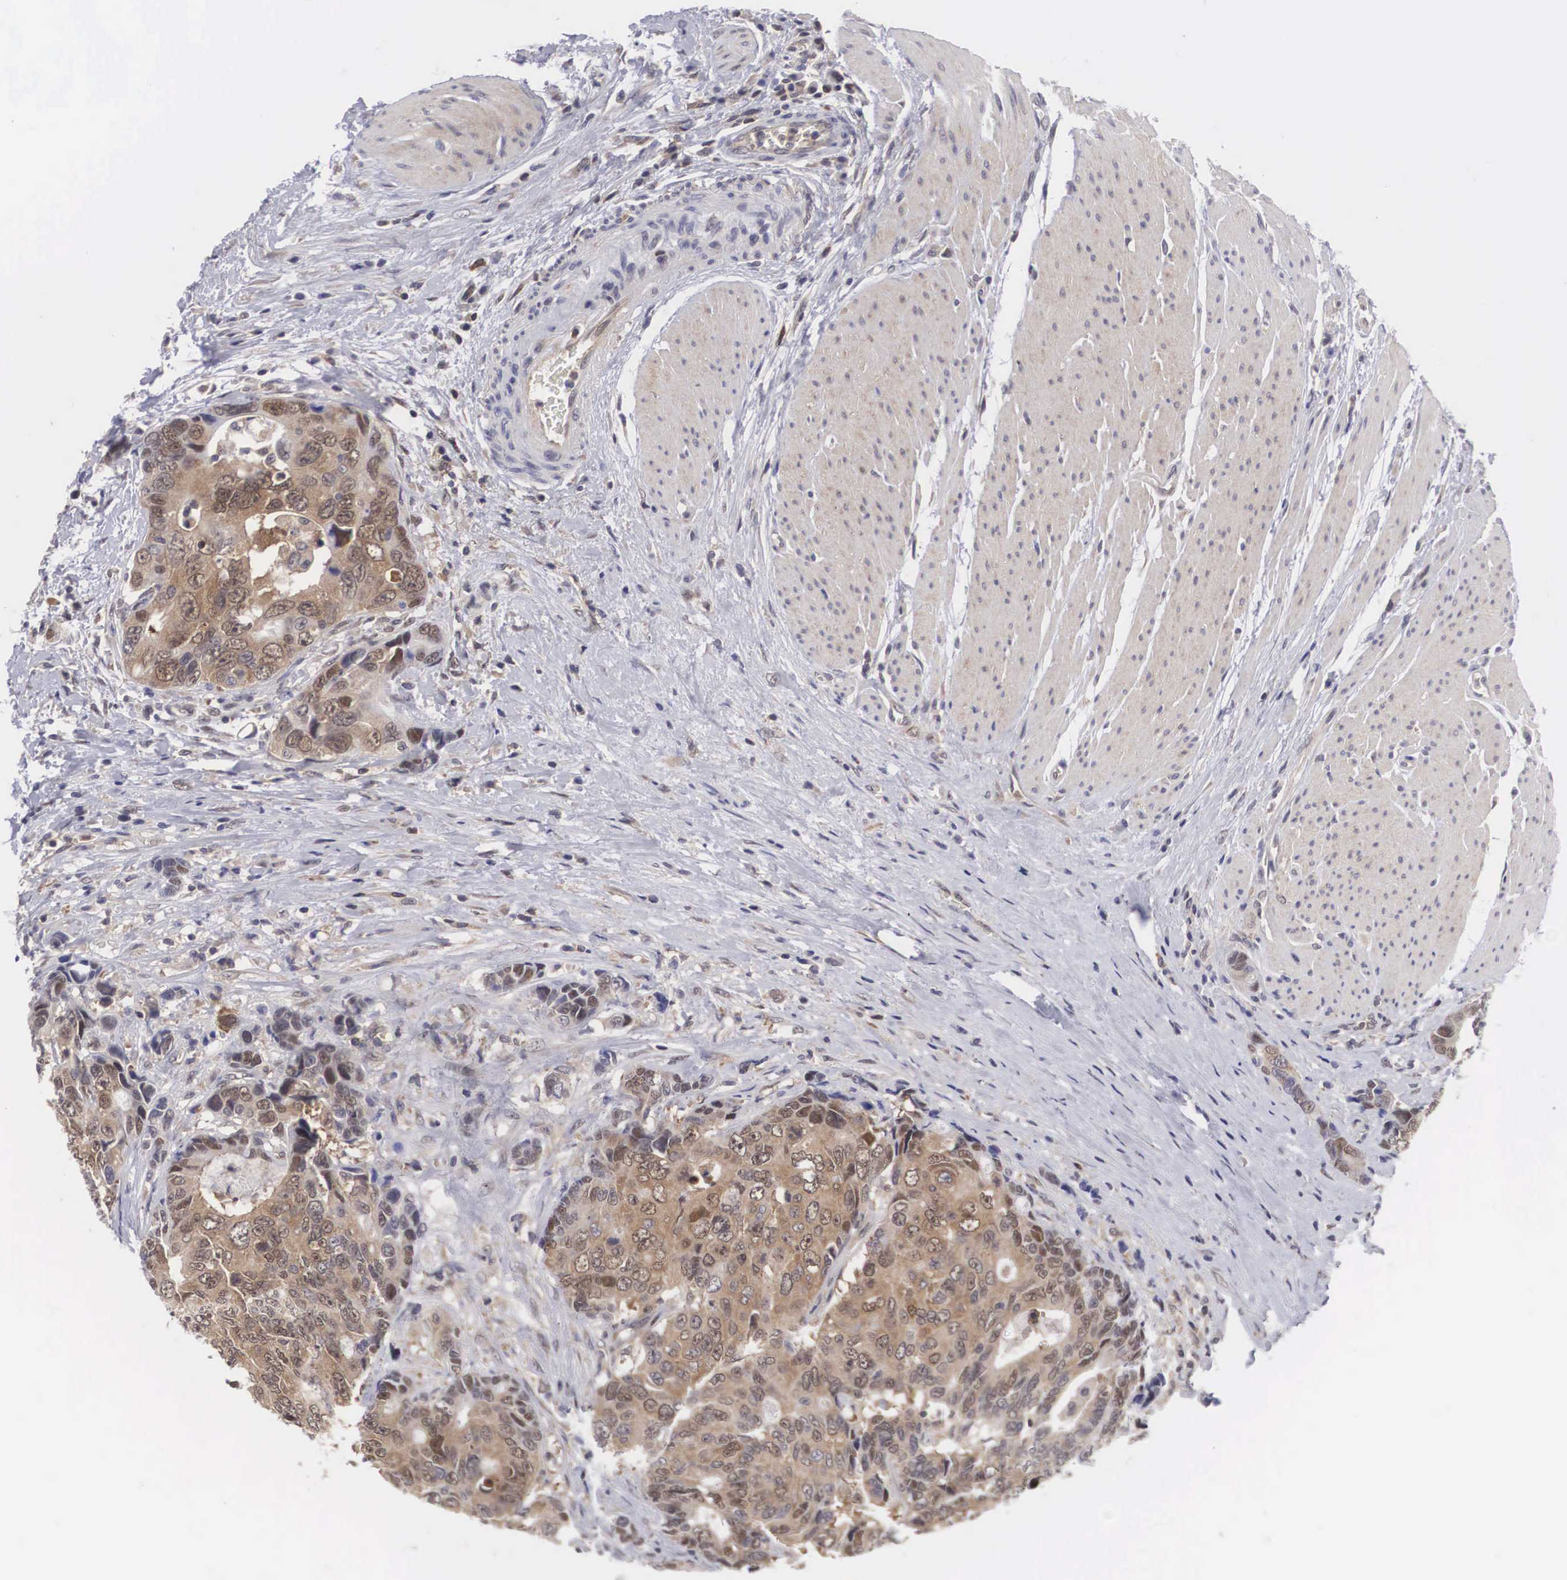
{"staining": {"intensity": "moderate", "quantity": ">75%", "location": "cytoplasmic/membranous,nuclear"}, "tissue": "colorectal cancer", "cell_type": "Tumor cells", "image_type": "cancer", "snomed": [{"axis": "morphology", "description": "Adenocarcinoma, NOS"}, {"axis": "topography", "description": "Rectum"}], "caption": "Adenocarcinoma (colorectal) stained for a protein demonstrates moderate cytoplasmic/membranous and nuclear positivity in tumor cells.", "gene": "ADSL", "patient": {"sex": "female", "age": 67}}